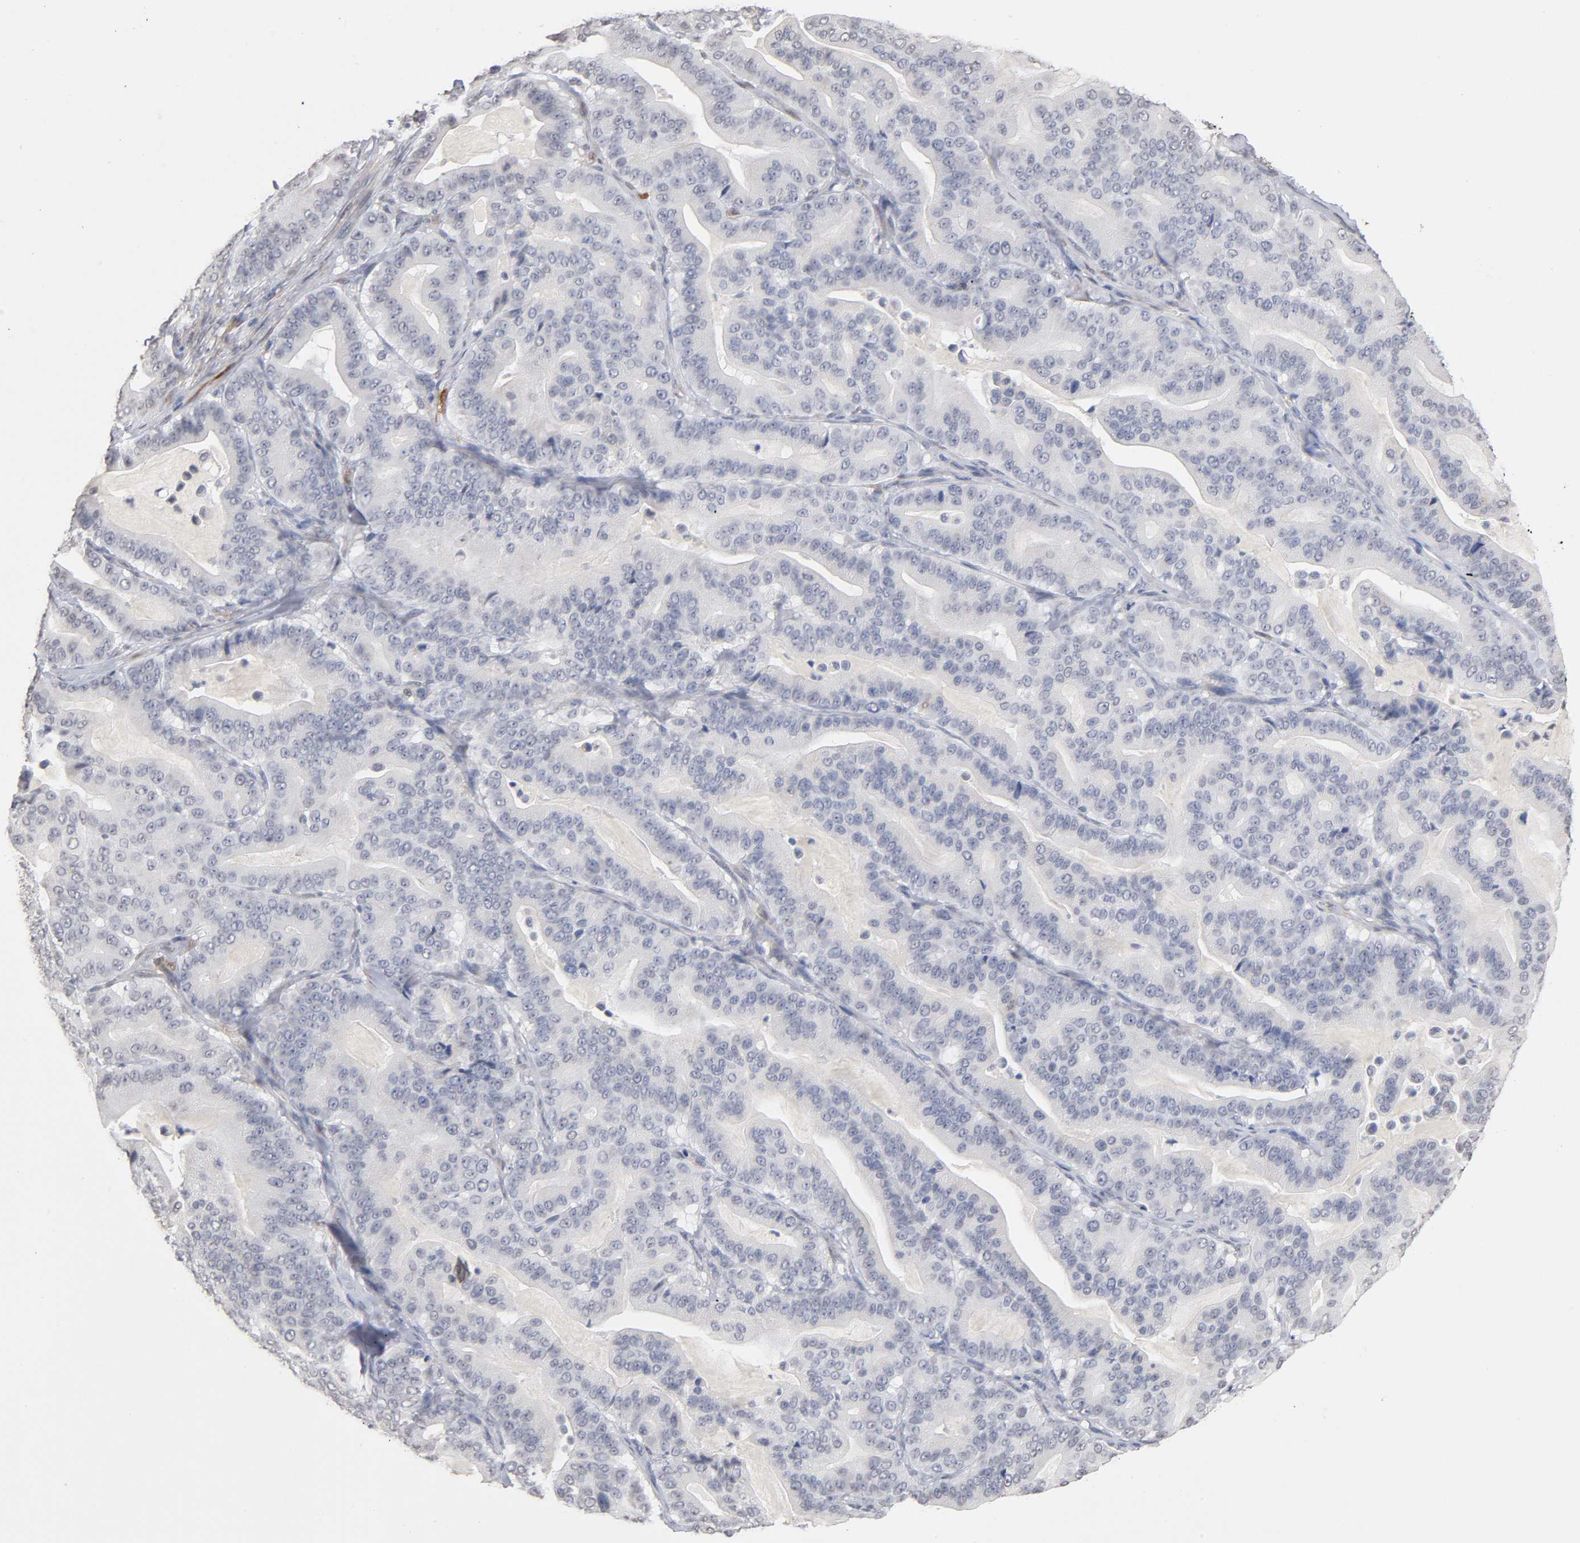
{"staining": {"intensity": "weak", "quantity": "<25%", "location": "cytoplasmic/membranous,nuclear"}, "tissue": "pancreatic cancer", "cell_type": "Tumor cells", "image_type": "cancer", "snomed": [{"axis": "morphology", "description": "Adenocarcinoma, NOS"}, {"axis": "topography", "description": "Pancreas"}], "caption": "The image displays no significant staining in tumor cells of pancreatic adenocarcinoma.", "gene": "CRABP2", "patient": {"sex": "male", "age": 63}}